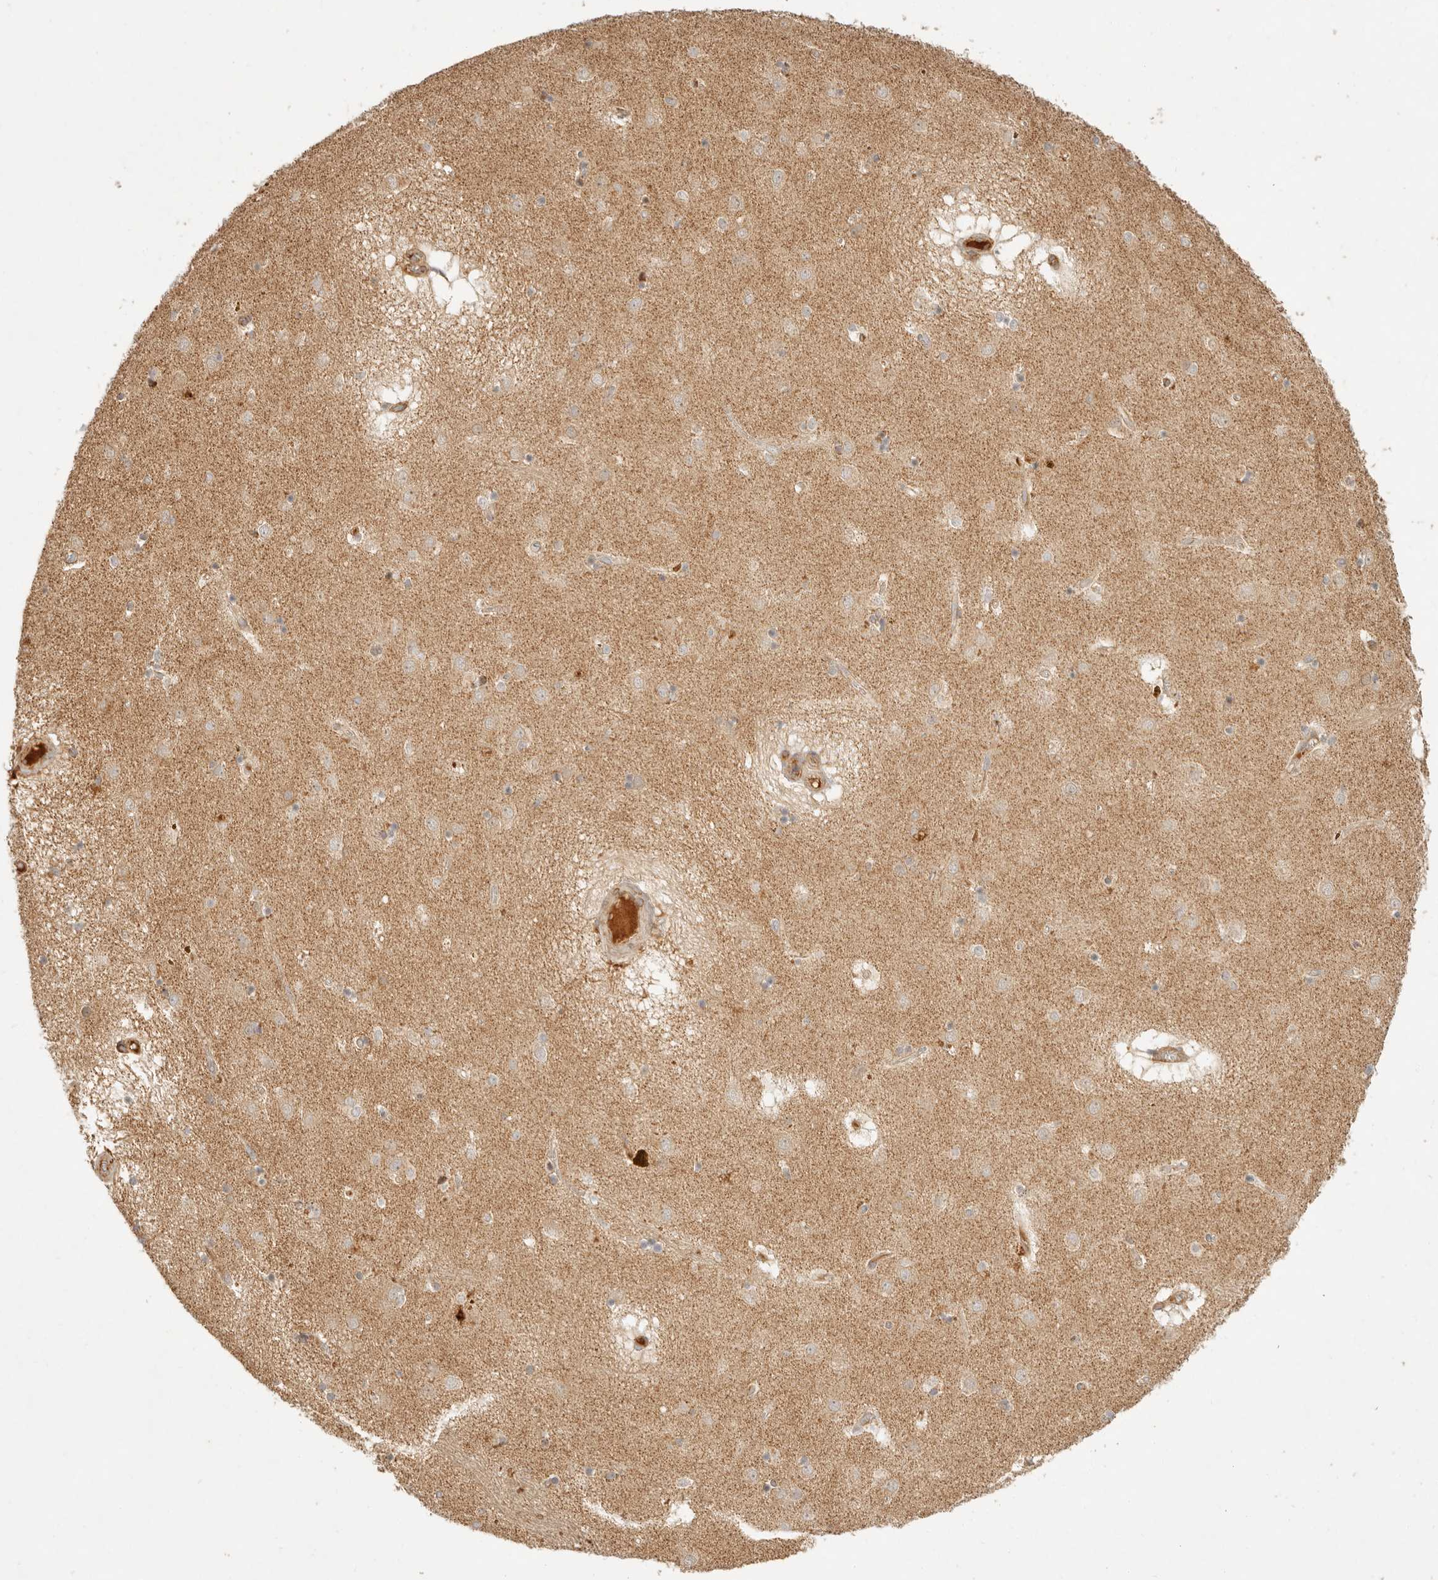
{"staining": {"intensity": "weak", "quantity": "25%-75%", "location": "cytoplasmic/membranous"}, "tissue": "caudate", "cell_type": "Glial cells", "image_type": "normal", "snomed": [{"axis": "morphology", "description": "Normal tissue, NOS"}, {"axis": "topography", "description": "Lateral ventricle wall"}], "caption": "Glial cells reveal low levels of weak cytoplasmic/membranous staining in approximately 25%-75% of cells in unremarkable human caudate.", "gene": "KLHL38", "patient": {"sex": "male", "age": 70}}